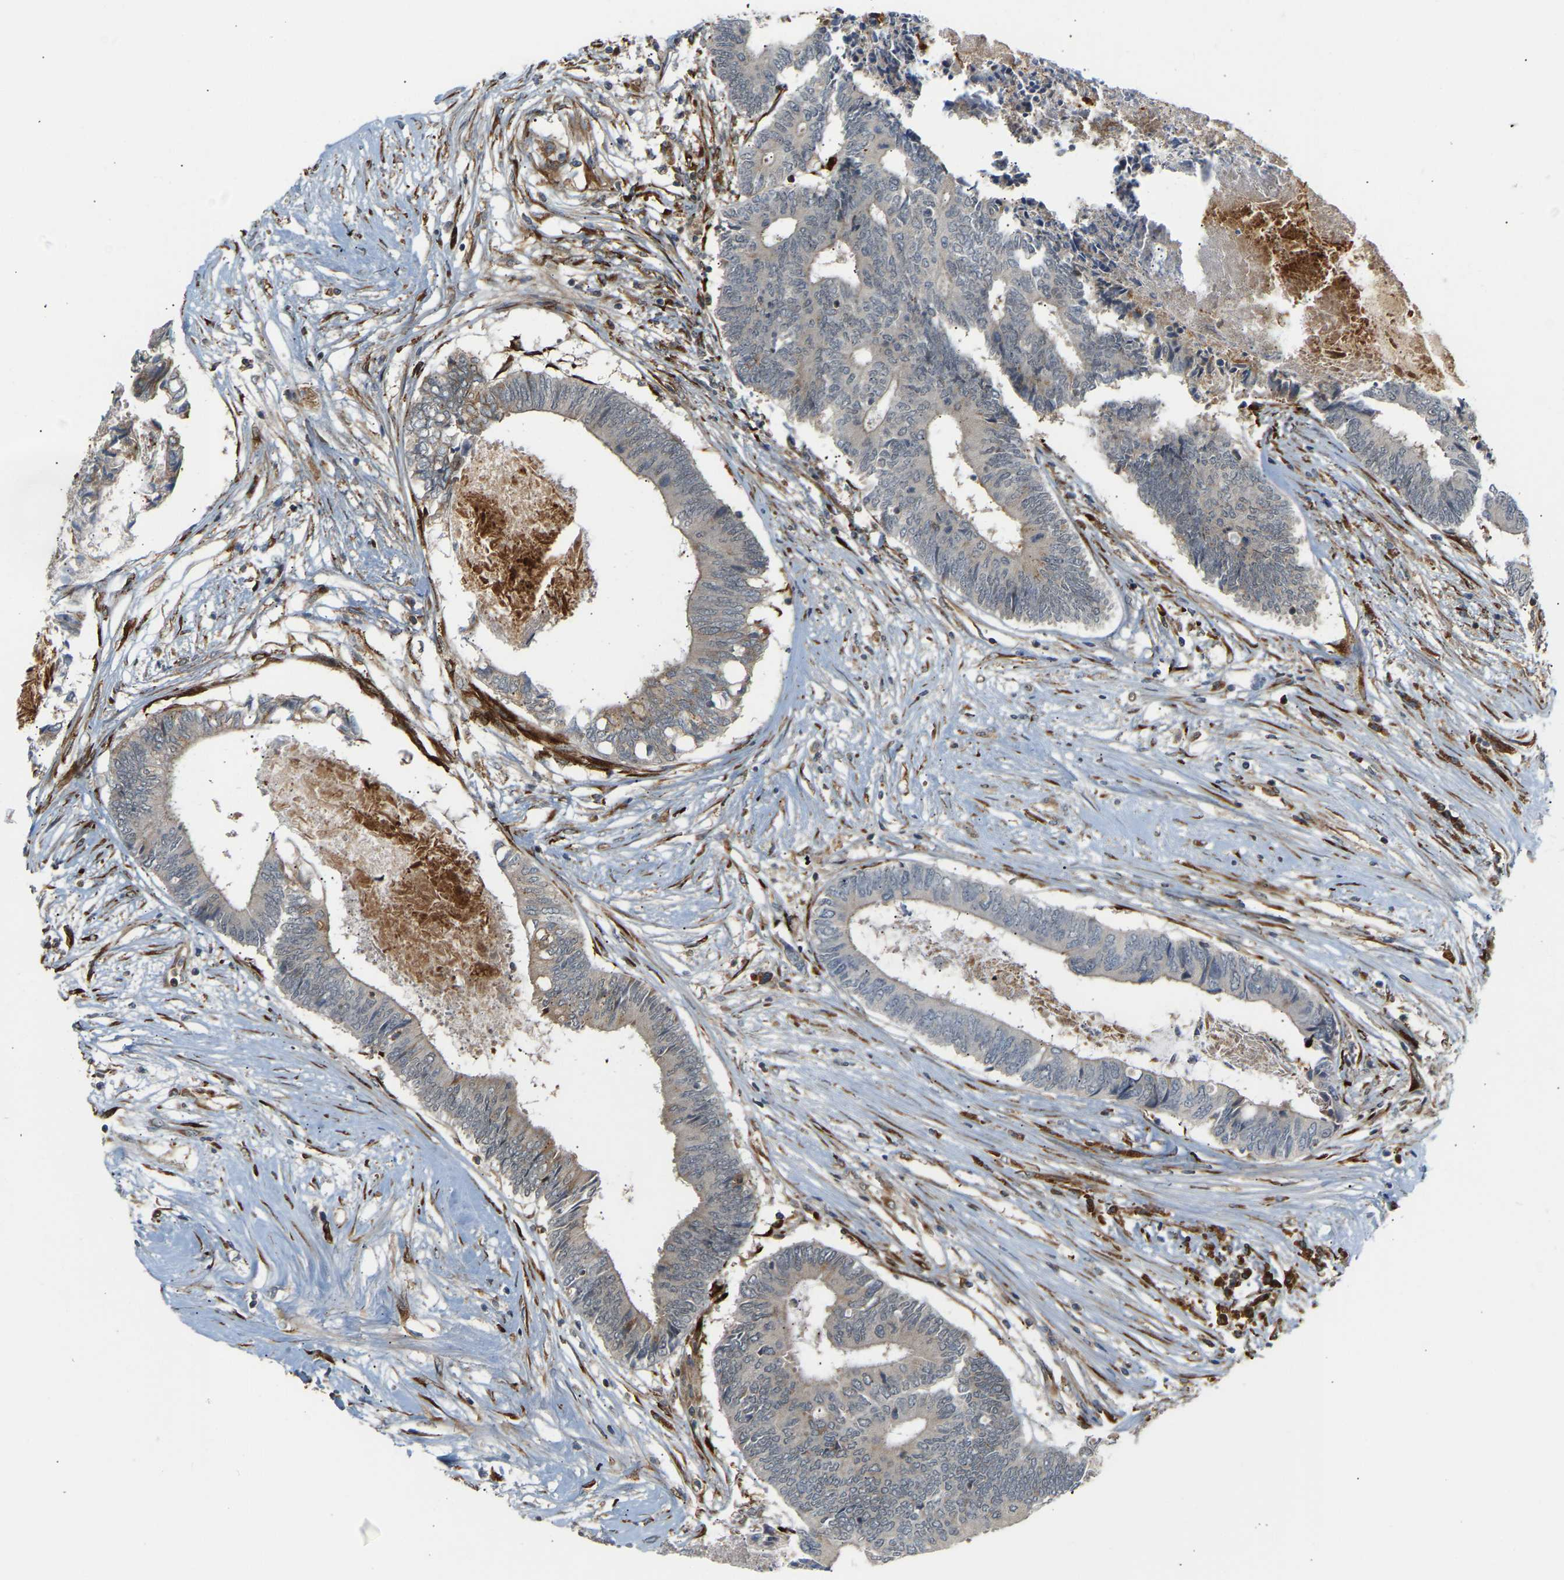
{"staining": {"intensity": "negative", "quantity": "none", "location": "none"}, "tissue": "colorectal cancer", "cell_type": "Tumor cells", "image_type": "cancer", "snomed": [{"axis": "morphology", "description": "Adenocarcinoma, NOS"}, {"axis": "topography", "description": "Rectum"}], "caption": "There is no significant staining in tumor cells of colorectal cancer (adenocarcinoma).", "gene": "PLCG2", "patient": {"sex": "male", "age": 63}}